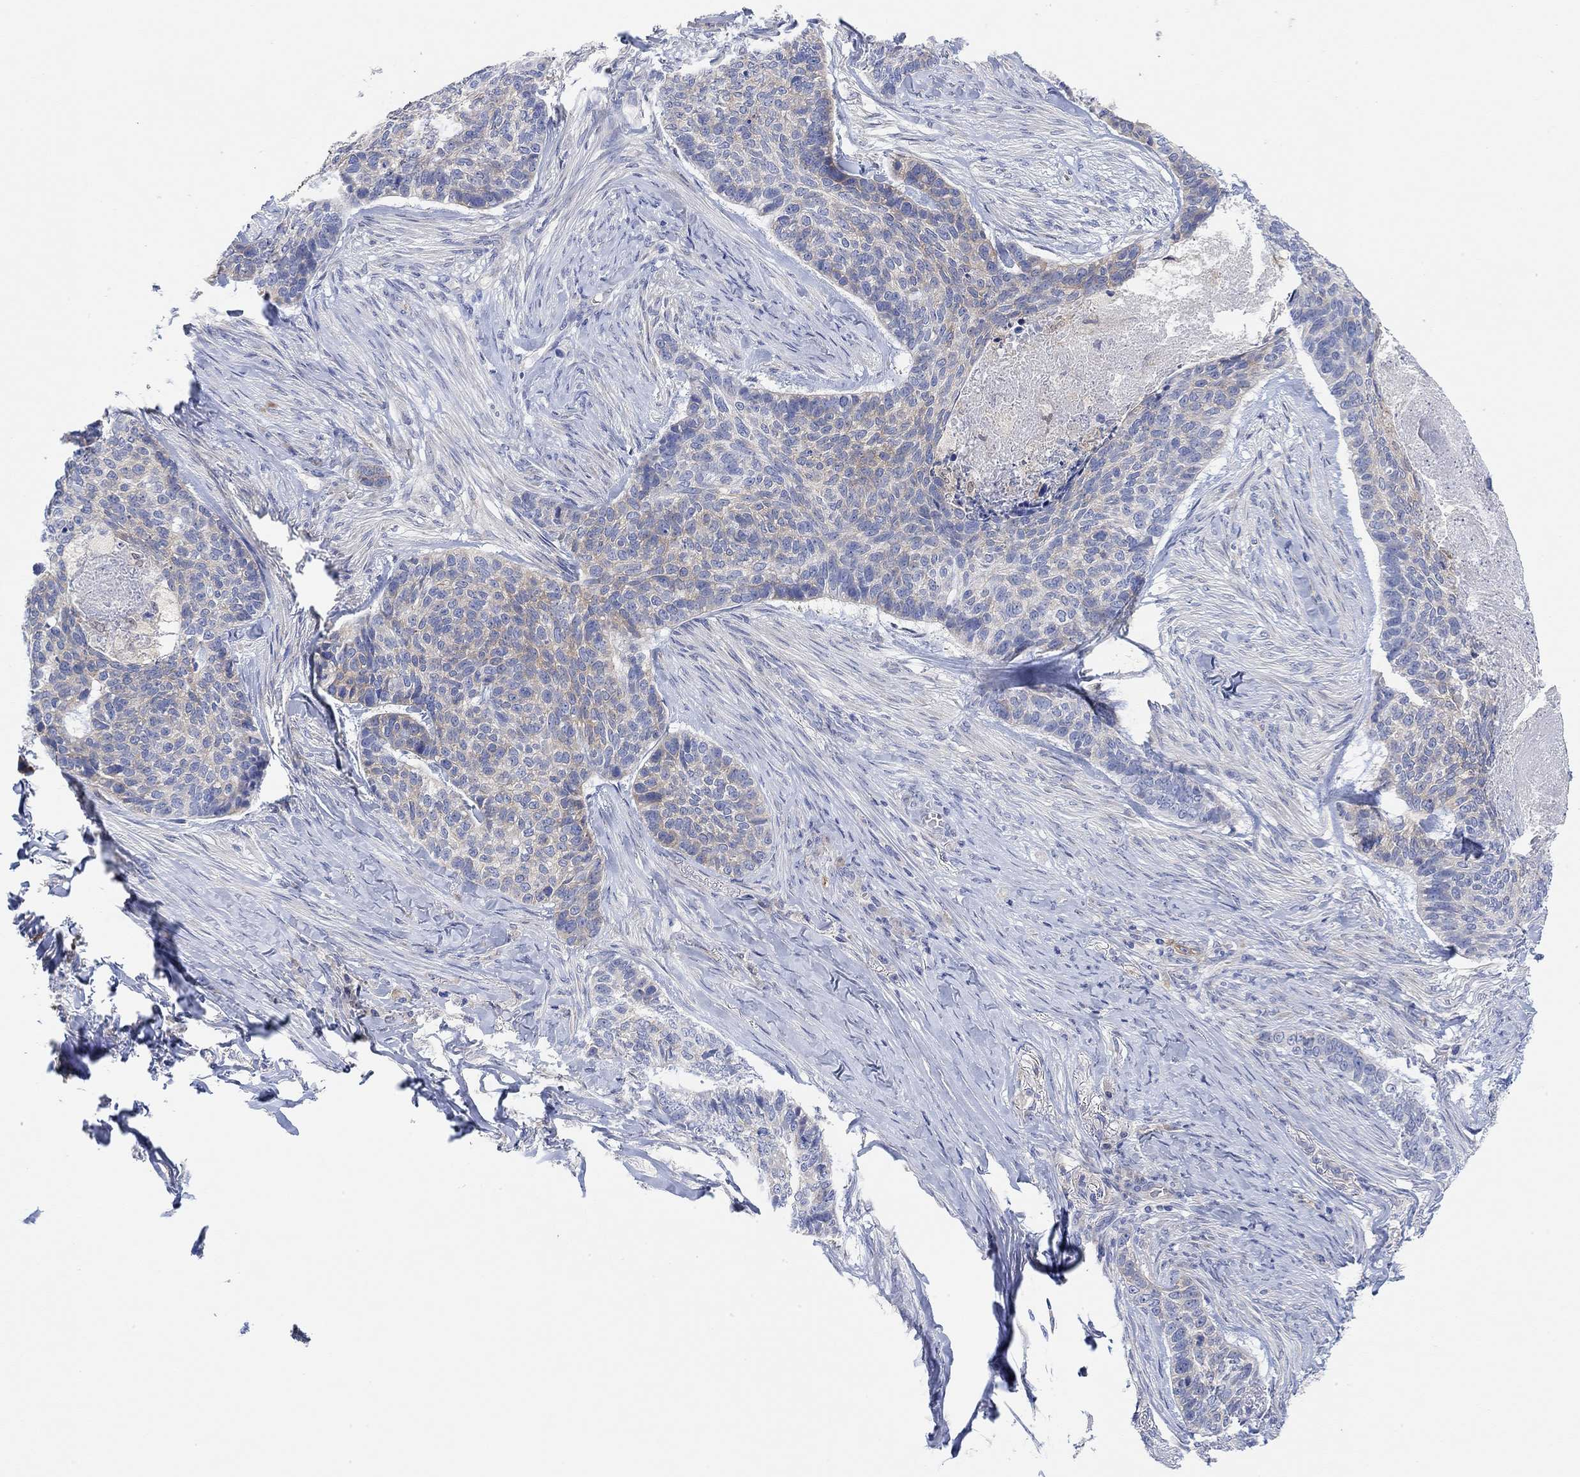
{"staining": {"intensity": "weak", "quantity": "<25%", "location": "cytoplasmic/membranous"}, "tissue": "skin cancer", "cell_type": "Tumor cells", "image_type": "cancer", "snomed": [{"axis": "morphology", "description": "Basal cell carcinoma"}, {"axis": "topography", "description": "Skin"}], "caption": "Immunohistochemistry (IHC) histopathology image of neoplastic tissue: skin cancer (basal cell carcinoma) stained with DAB (3,3'-diaminobenzidine) demonstrates no significant protein positivity in tumor cells. The staining is performed using DAB brown chromogen with nuclei counter-stained in using hematoxylin.", "gene": "RGS1", "patient": {"sex": "female", "age": 69}}